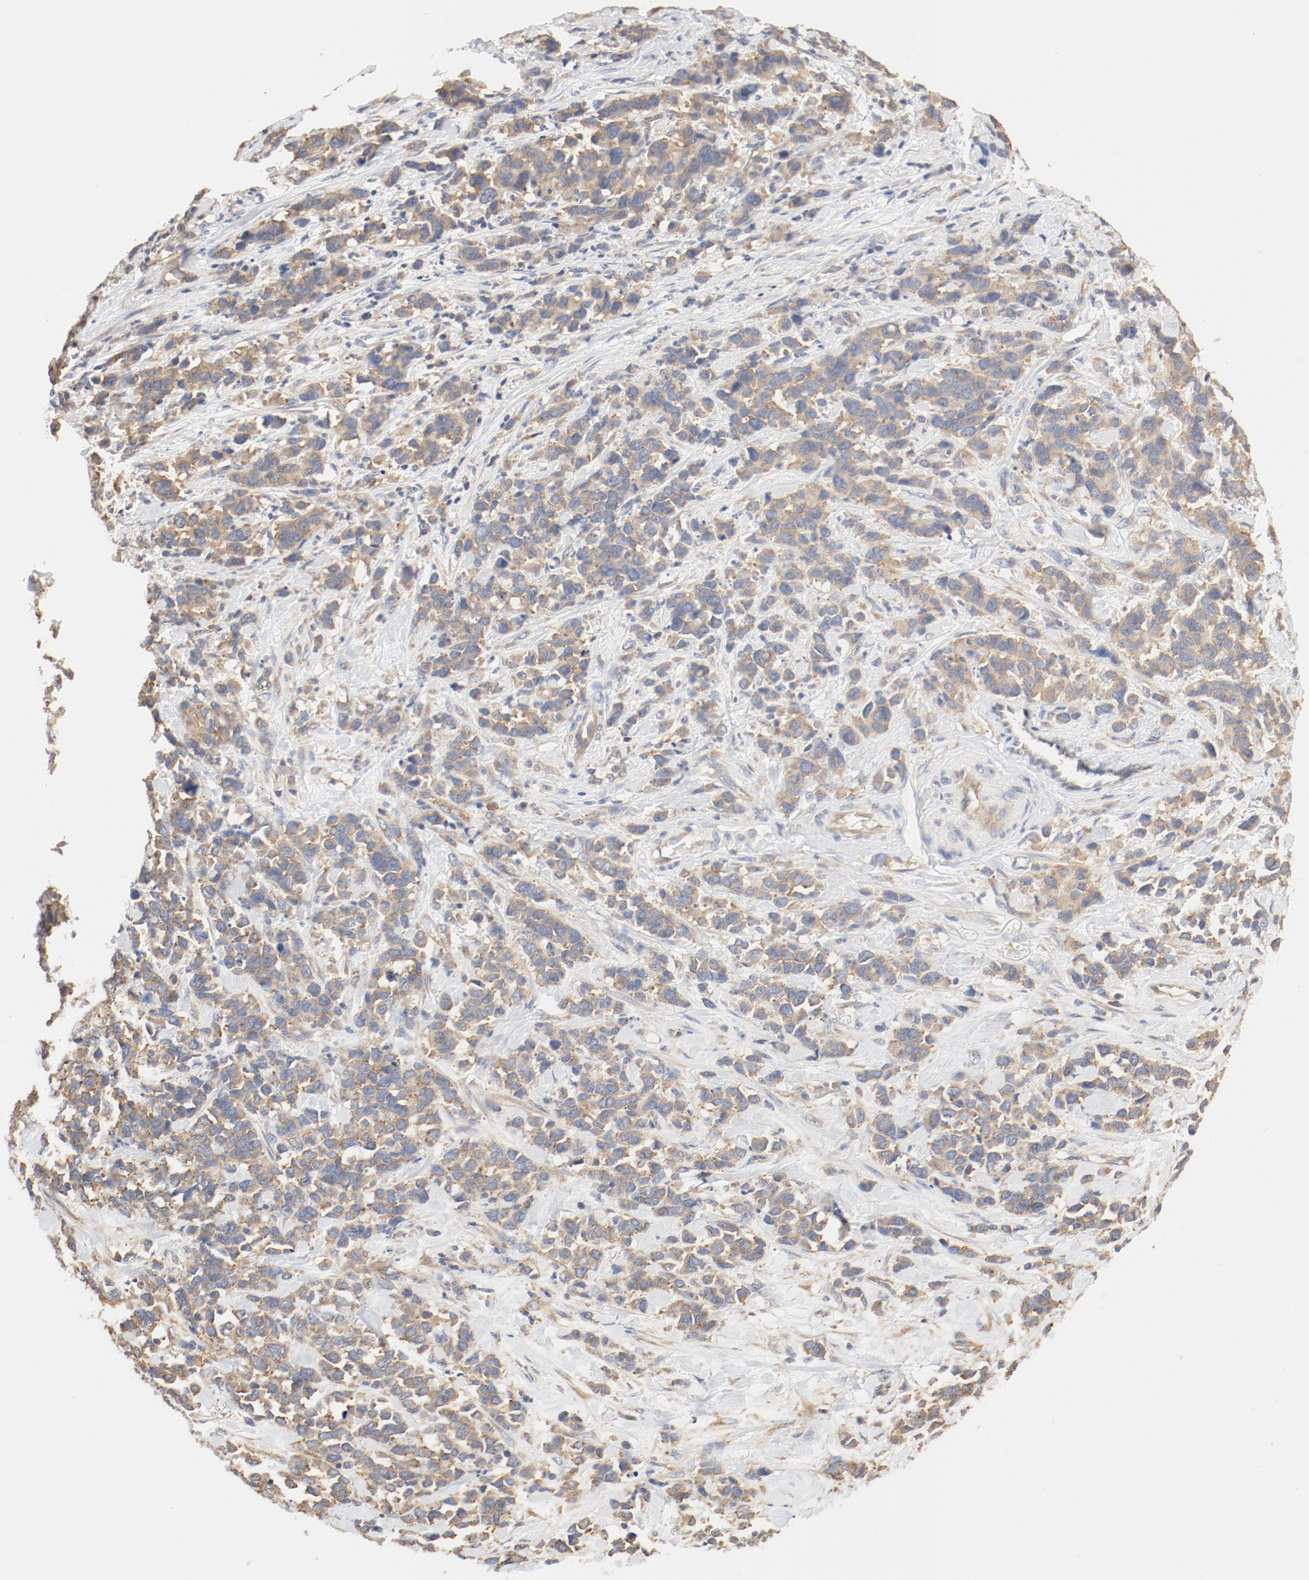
{"staining": {"intensity": "moderate", "quantity": ">75%", "location": "cytoplasmic/membranous"}, "tissue": "stomach cancer", "cell_type": "Tumor cells", "image_type": "cancer", "snomed": [{"axis": "morphology", "description": "Adenocarcinoma, NOS"}, {"axis": "topography", "description": "Stomach, upper"}], "caption": "Human stomach cancer (adenocarcinoma) stained with a brown dye exhibits moderate cytoplasmic/membranous positive staining in about >75% of tumor cells.", "gene": "RPS6", "patient": {"sex": "male", "age": 71}}